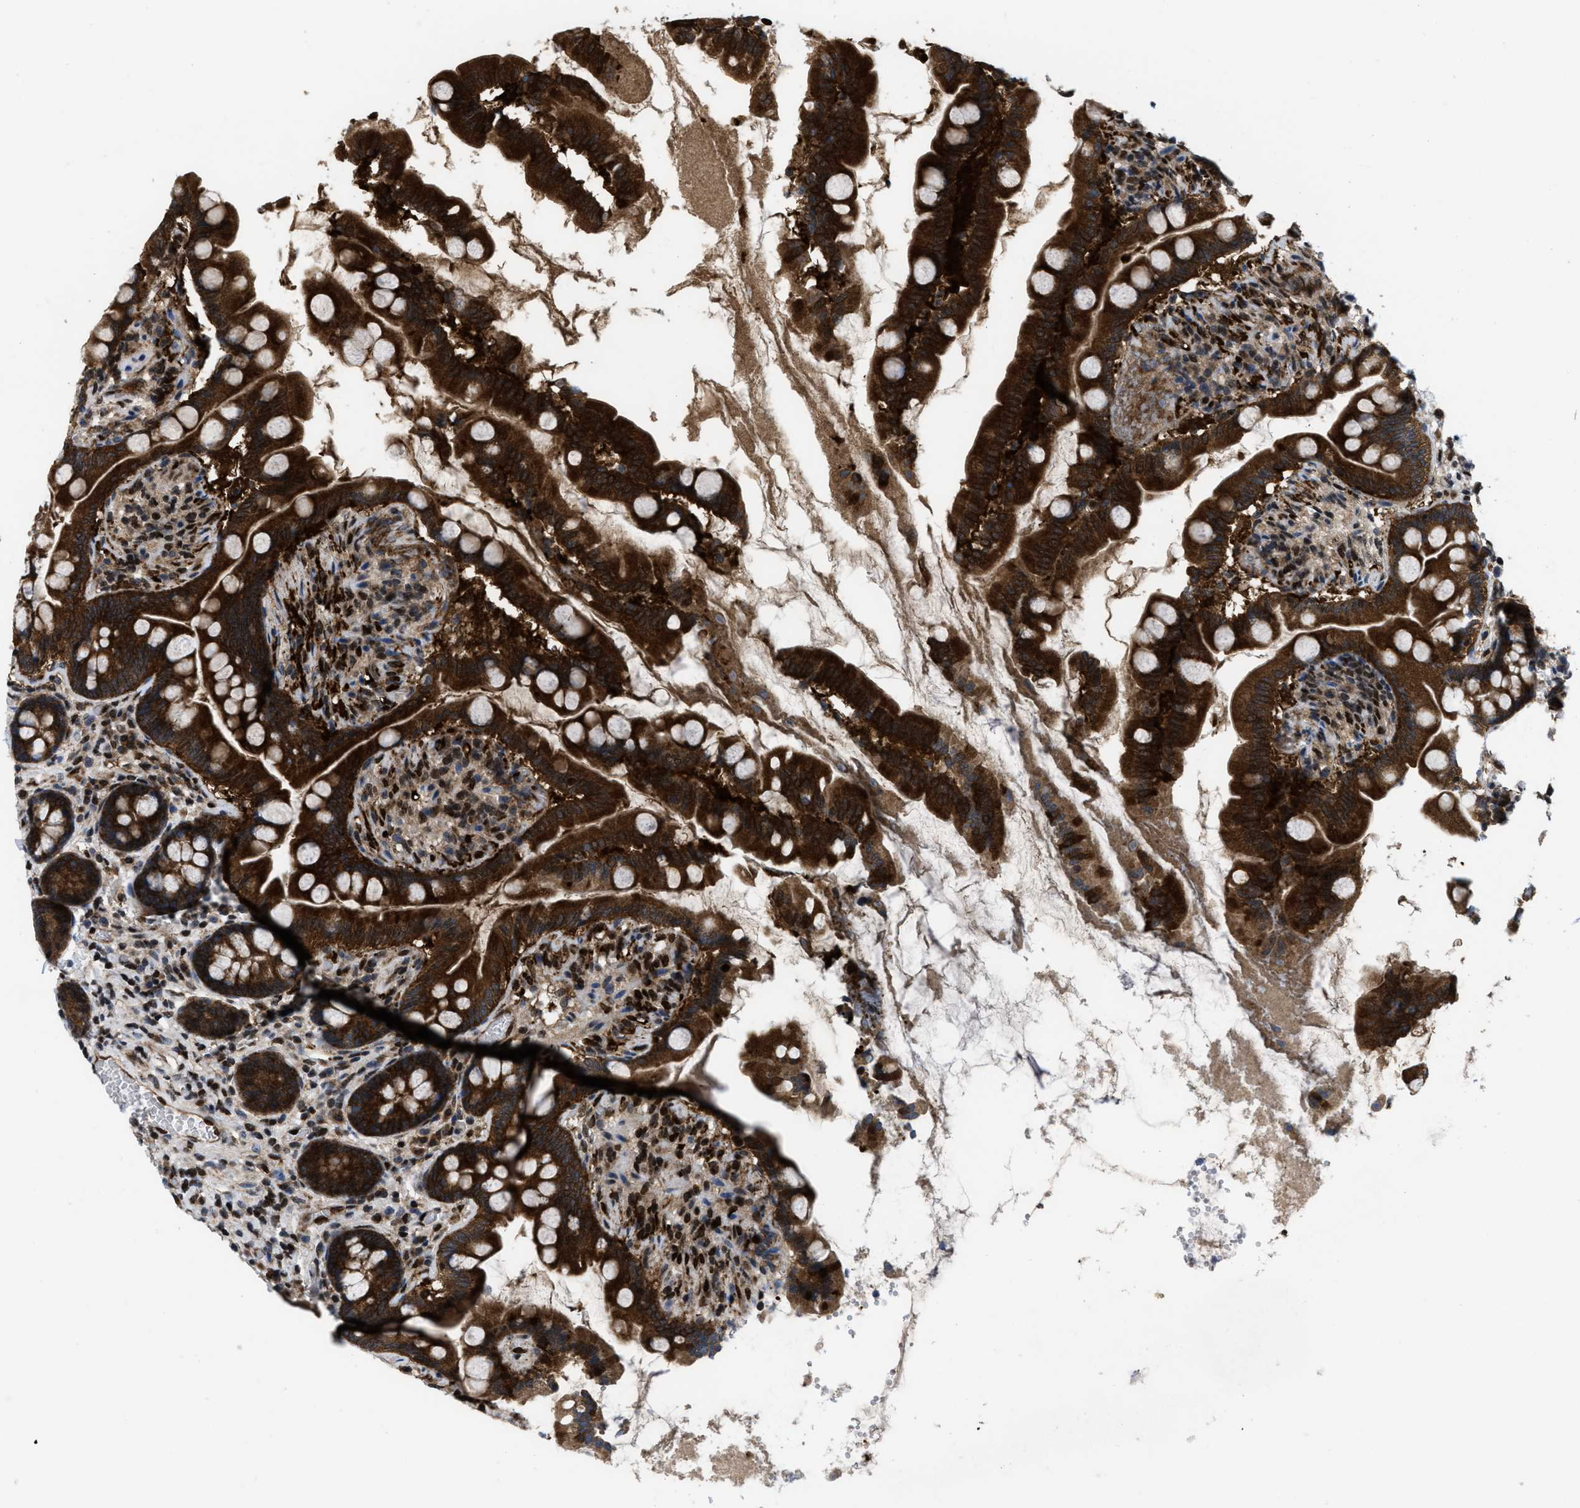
{"staining": {"intensity": "strong", "quantity": ">75%", "location": "cytoplasmic/membranous"}, "tissue": "small intestine", "cell_type": "Glandular cells", "image_type": "normal", "snomed": [{"axis": "morphology", "description": "Normal tissue, NOS"}, {"axis": "topography", "description": "Small intestine"}], "caption": "Immunohistochemistry staining of unremarkable small intestine, which shows high levels of strong cytoplasmic/membranous expression in about >75% of glandular cells indicating strong cytoplasmic/membranous protein expression. The staining was performed using DAB (3,3'-diaminobenzidine) (brown) for protein detection and nuclei were counterstained in hematoxylin (blue).", "gene": "PPP2CB", "patient": {"sex": "female", "age": 56}}